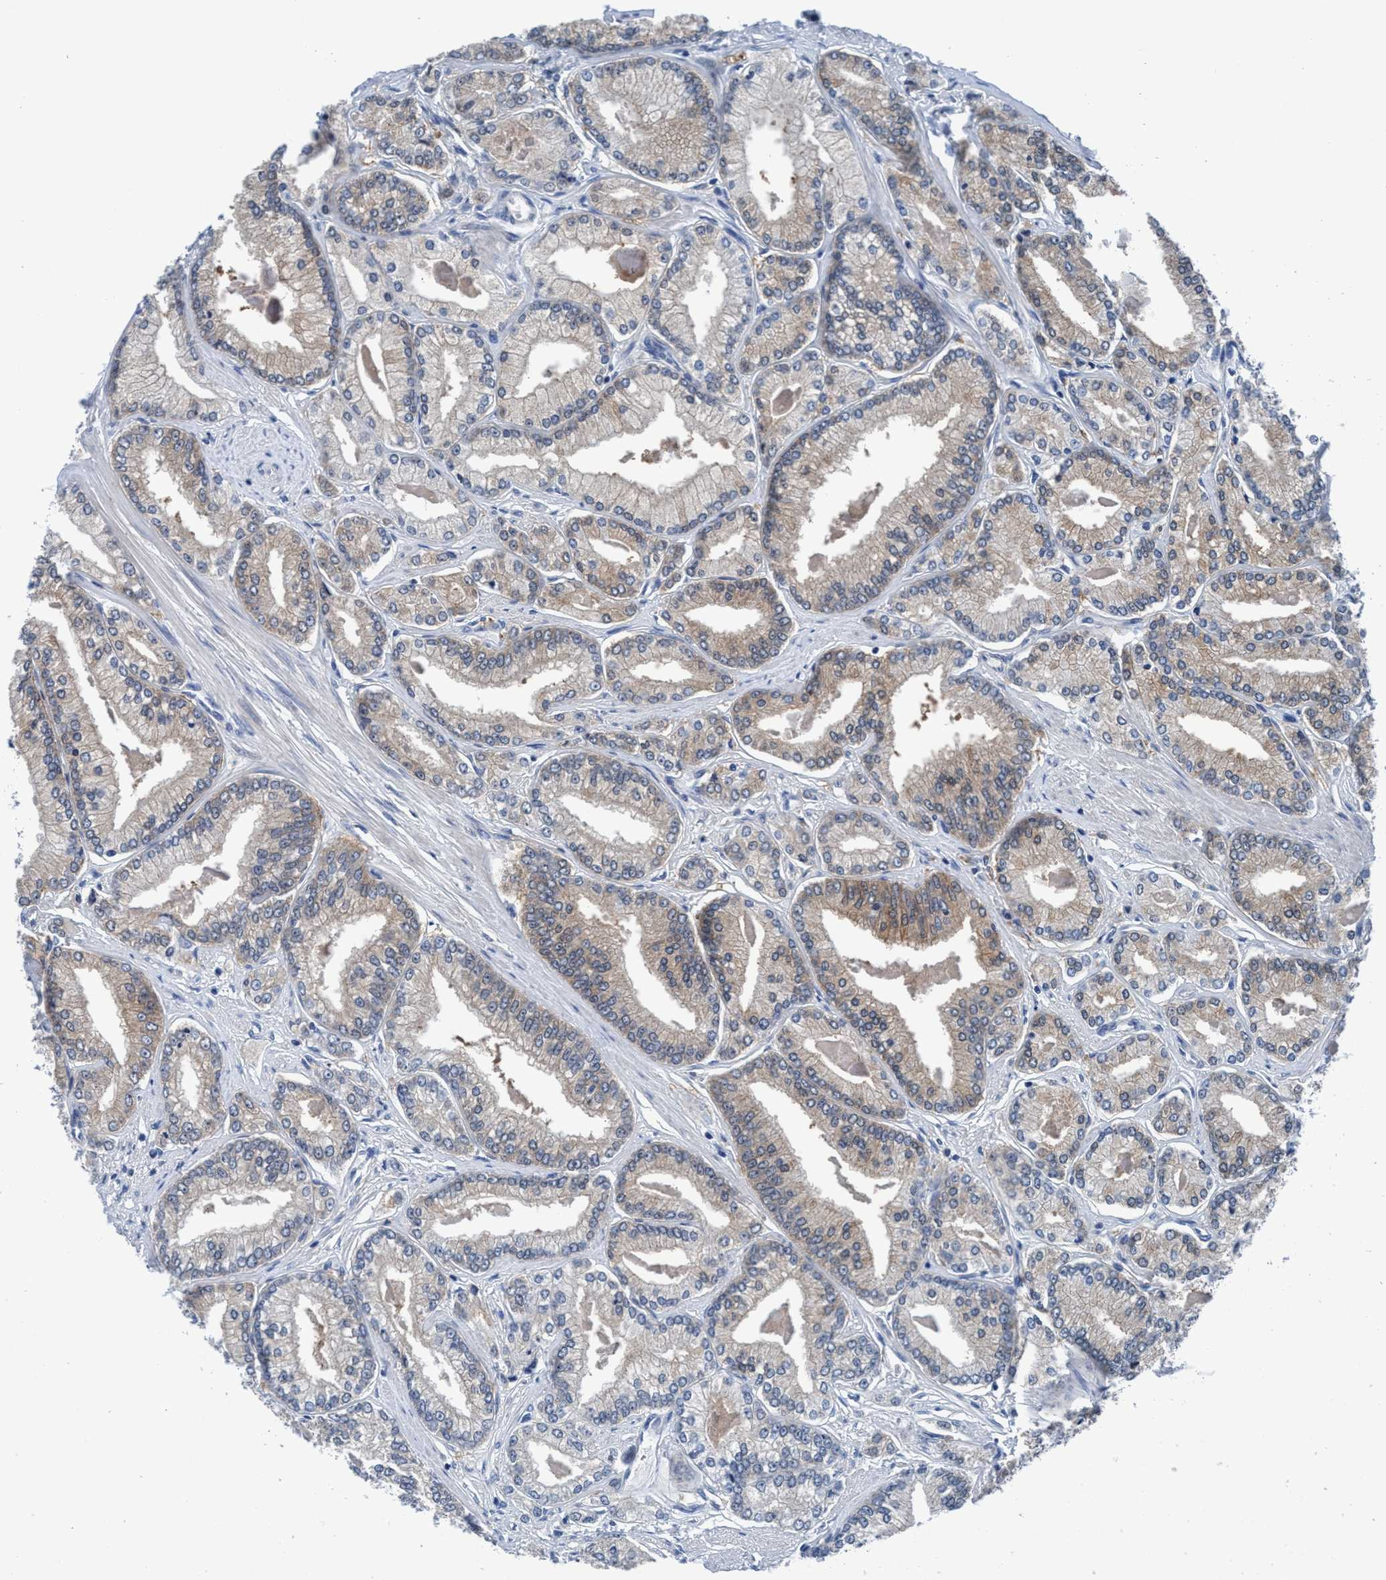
{"staining": {"intensity": "moderate", "quantity": "<25%", "location": "cytoplasmic/membranous"}, "tissue": "prostate cancer", "cell_type": "Tumor cells", "image_type": "cancer", "snomed": [{"axis": "morphology", "description": "Adenocarcinoma, Low grade"}, {"axis": "topography", "description": "Prostate"}], "caption": "DAB immunohistochemical staining of prostate low-grade adenocarcinoma exhibits moderate cytoplasmic/membranous protein expression in about <25% of tumor cells. The protein is shown in brown color, while the nuclei are stained blue.", "gene": "TMEM94", "patient": {"sex": "male", "age": 52}}